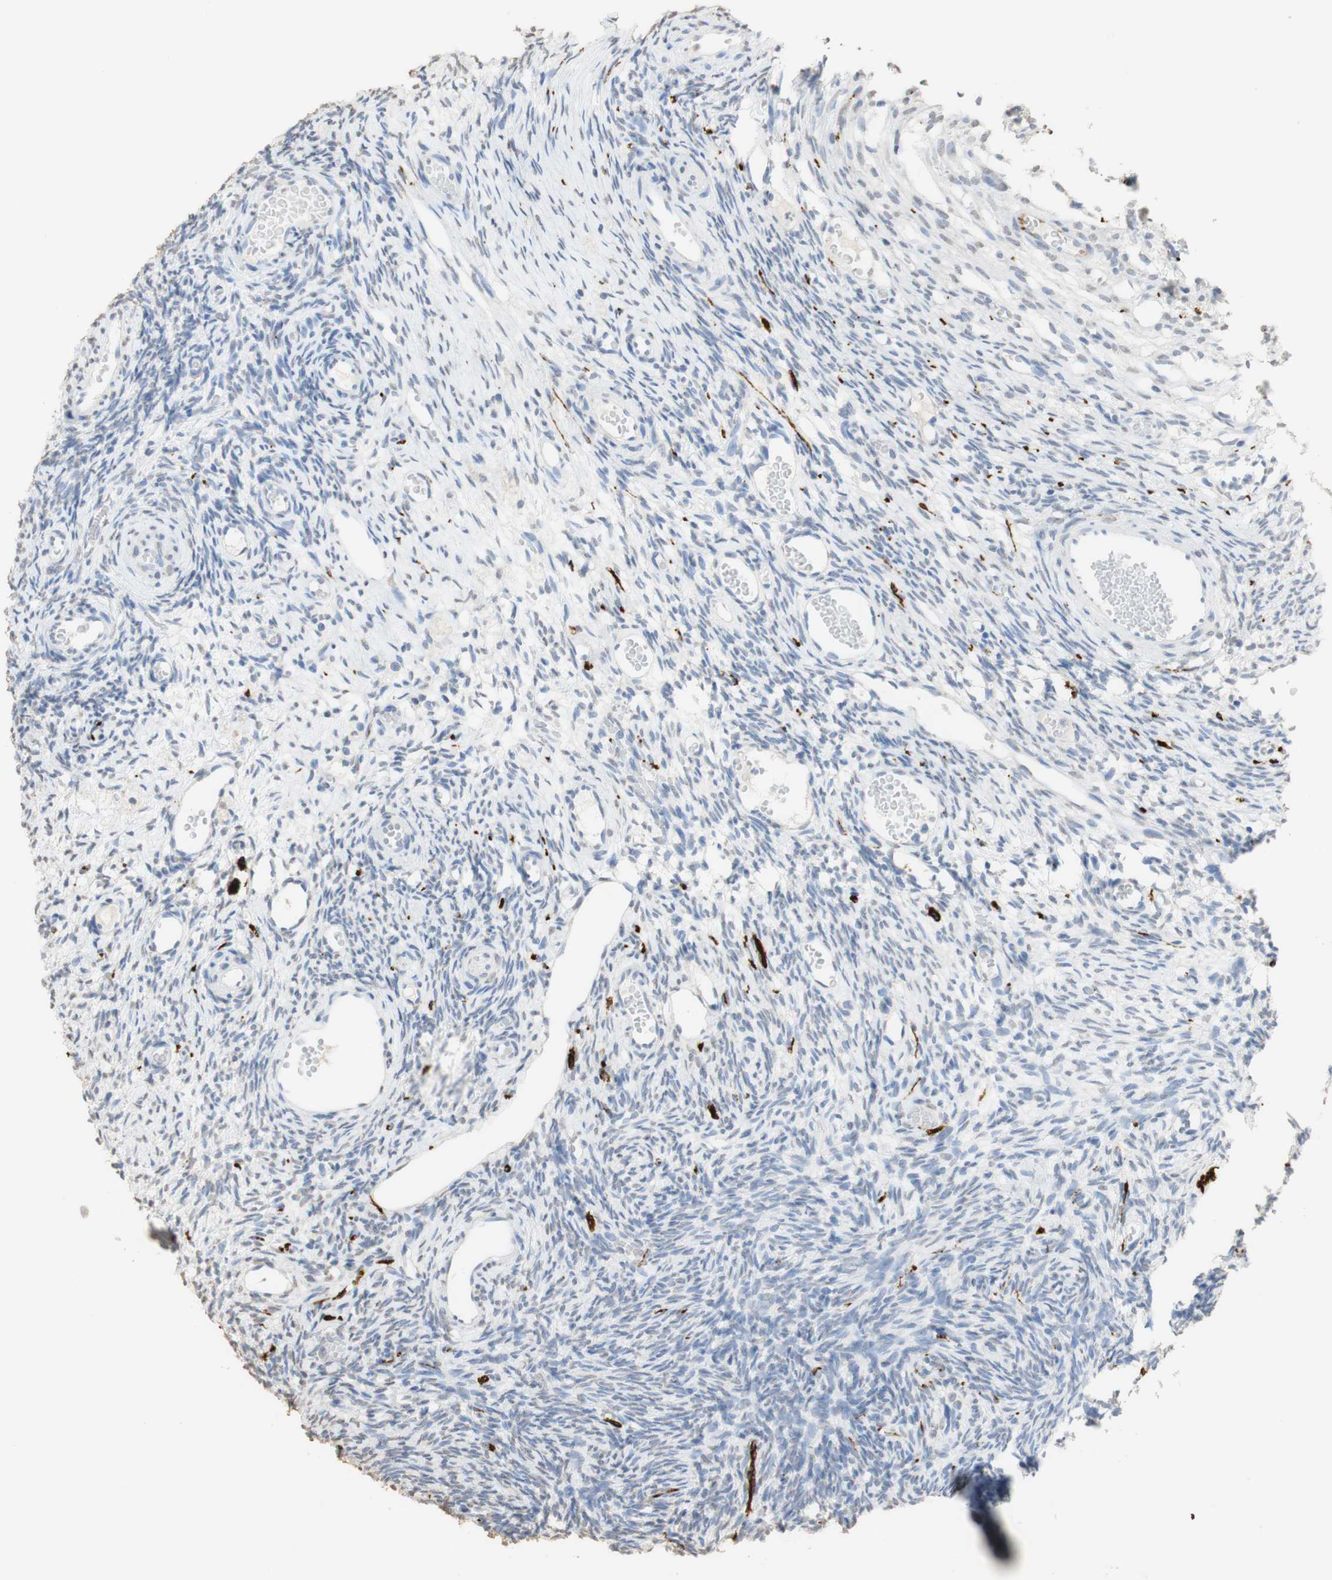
{"staining": {"intensity": "negative", "quantity": "none", "location": "none"}, "tissue": "ovary", "cell_type": "Ovarian stroma cells", "image_type": "normal", "snomed": [{"axis": "morphology", "description": "Normal tissue, NOS"}, {"axis": "topography", "description": "Ovary"}], "caption": "This is a photomicrograph of immunohistochemistry staining of unremarkable ovary, which shows no staining in ovarian stroma cells. (Stains: DAB IHC with hematoxylin counter stain, Microscopy: brightfield microscopy at high magnification).", "gene": "L1CAM", "patient": {"sex": "female", "age": 35}}